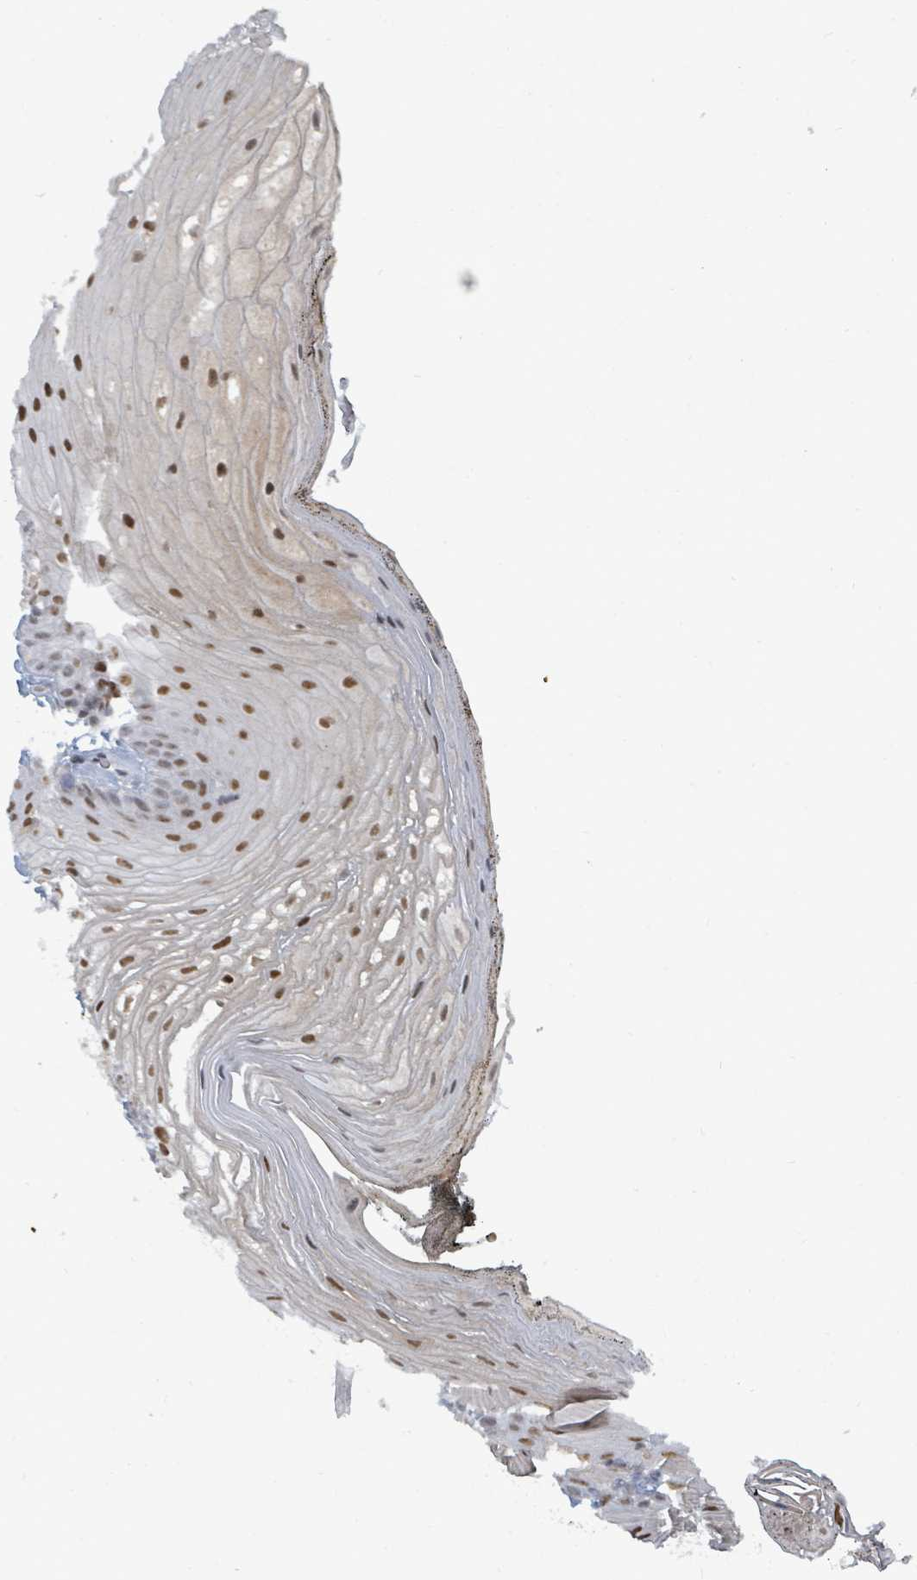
{"staining": {"intensity": "moderate", "quantity": ">75%", "location": "nuclear"}, "tissue": "oral mucosa", "cell_type": "Squamous epithelial cells", "image_type": "normal", "snomed": [{"axis": "morphology", "description": "Normal tissue, NOS"}, {"axis": "morphology", "description": "Squamous cell carcinoma, NOS"}, {"axis": "topography", "description": "Oral tissue"}, {"axis": "topography", "description": "Head-Neck"}], "caption": "Unremarkable oral mucosa was stained to show a protein in brown. There is medium levels of moderate nuclear expression in about >75% of squamous epithelial cells.", "gene": "UCK1", "patient": {"sex": "female", "age": 81}}